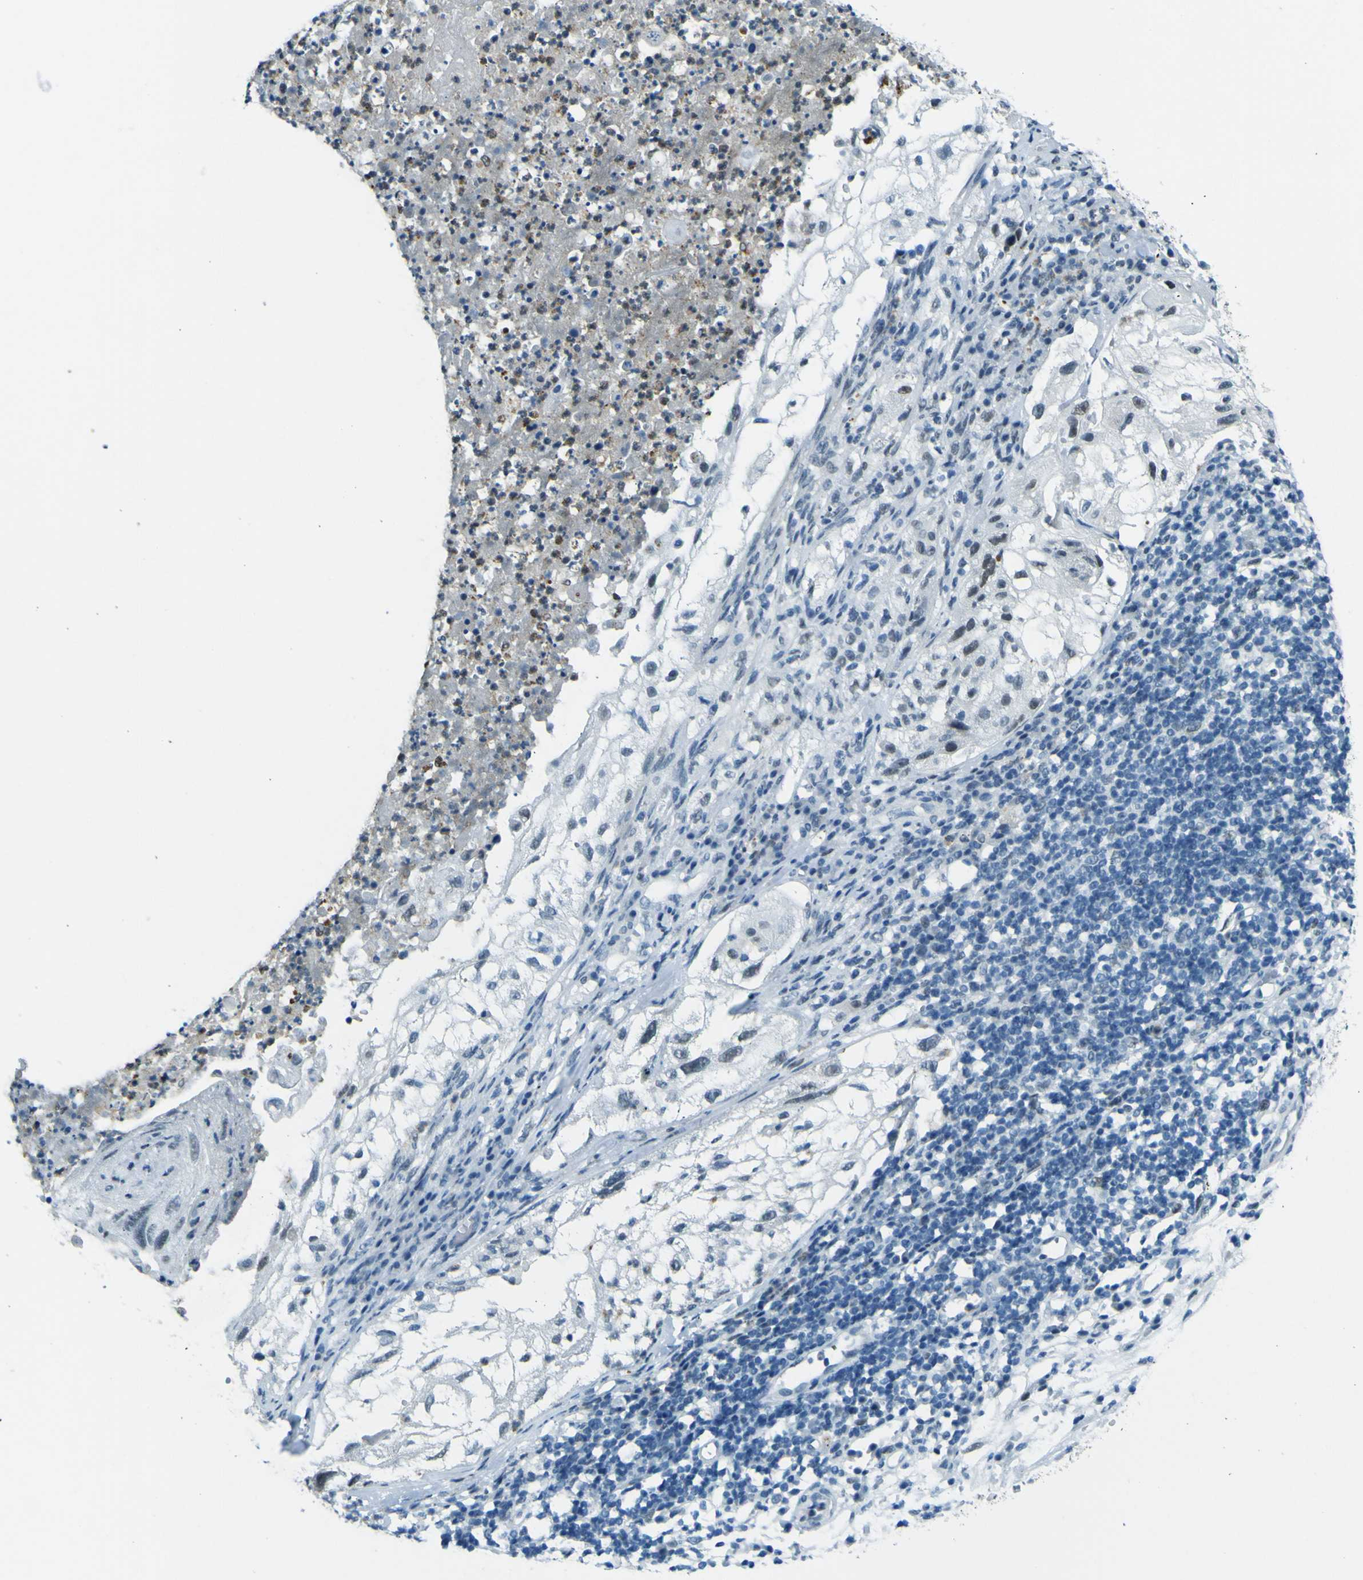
{"staining": {"intensity": "negative", "quantity": "none", "location": "none"}, "tissue": "lung cancer", "cell_type": "Tumor cells", "image_type": "cancer", "snomed": [{"axis": "morphology", "description": "Inflammation, NOS"}, {"axis": "morphology", "description": "Squamous cell carcinoma, NOS"}, {"axis": "topography", "description": "Lymph node"}, {"axis": "topography", "description": "Soft tissue"}, {"axis": "topography", "description": "Lung"}], "caption": "High power microscopy histopathology image of an IHC photomicrograph of lung cancer (squamous cell carcinoma), revealing no significant staining in tumor cells. (DAB immunohistochemistry (IHC), high magnification).", "gene": "CEBPG", "patient": {"sex": "male", "age": 66}}